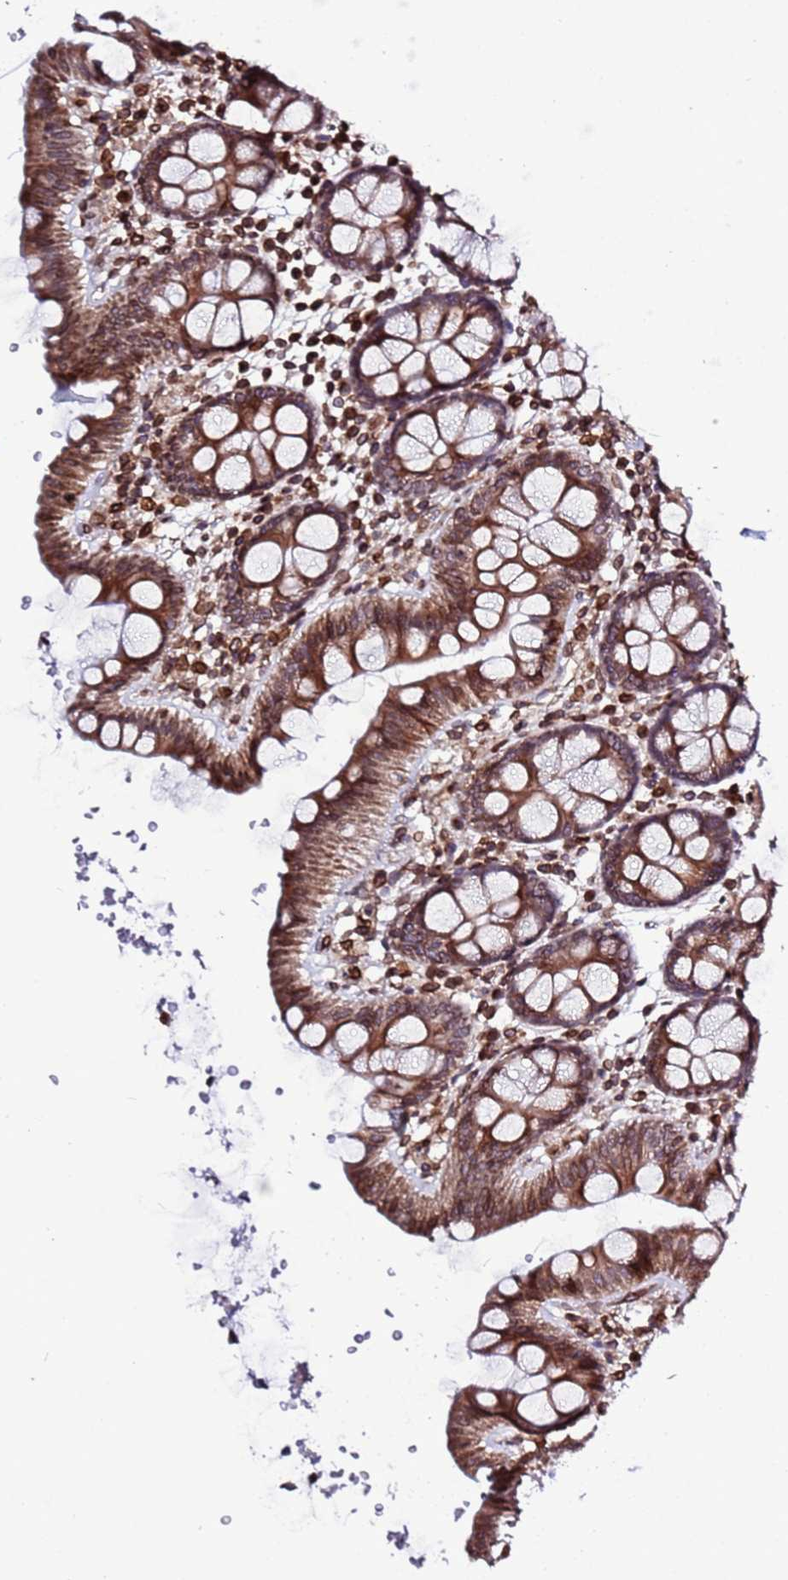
{"staining": {"intensity": "moderate", "quantity": ">75%", "location": "nuclear"}, "tissue": "colon", "cell_type": "Endothelial cells", "image_type": "normal", "snomed": [{"axis": "morphology", "description": "Normal tissue, NOS"}, {"axis": "topography", "description": "Colon"}], "caption": "DAB (3,3'-diaminobenzidine) immunohistochemical staining of normal human colon displays moderate nuclear protein positivity in about >75% of endothelial cells. (Stains: DAB (3,3'-diaminobenzidine) in brown, nuclei in blue, Microscopy: brightfield microscopy at high magnification).", "gene": "TOR1AIP1", "patient": {"sex": "male", "age": 75}}